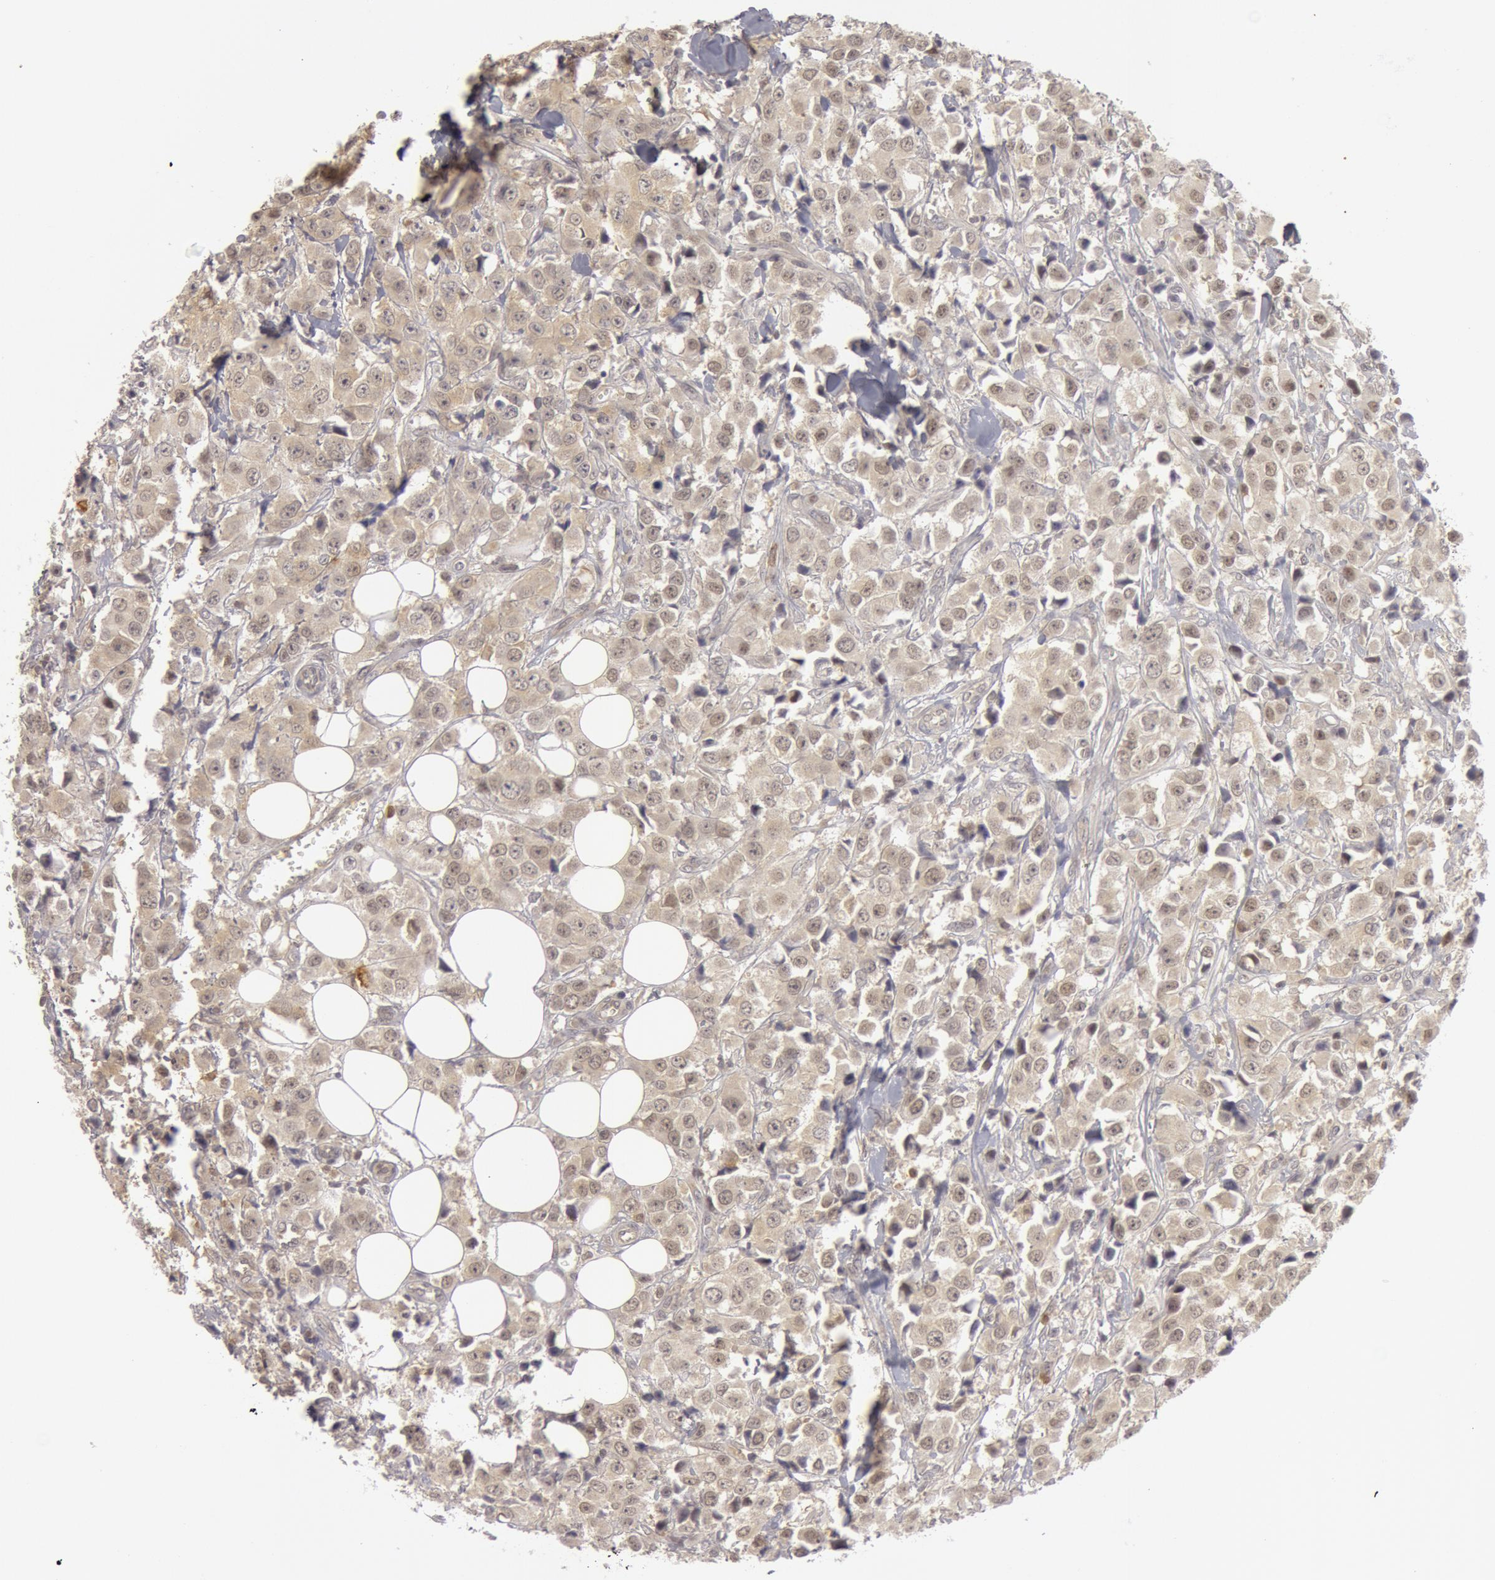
{"staining": {"intensity": "negative", "quantity": "none", "location": "none"}, "tissue": "breast cancer", "cell_type": "Tumor cells", "image_type": "cancer", "snomed": [{"axis": "morphology", "description": "Duct carcinoma"}, {"axis": "topography", "description": "Breast"}], "caption": "The IHC histopathology image has no significant expression in tumor cells of breast cancer tissue.", "gene": "OASL", "patient": {"sex": "female", "age": 58}}